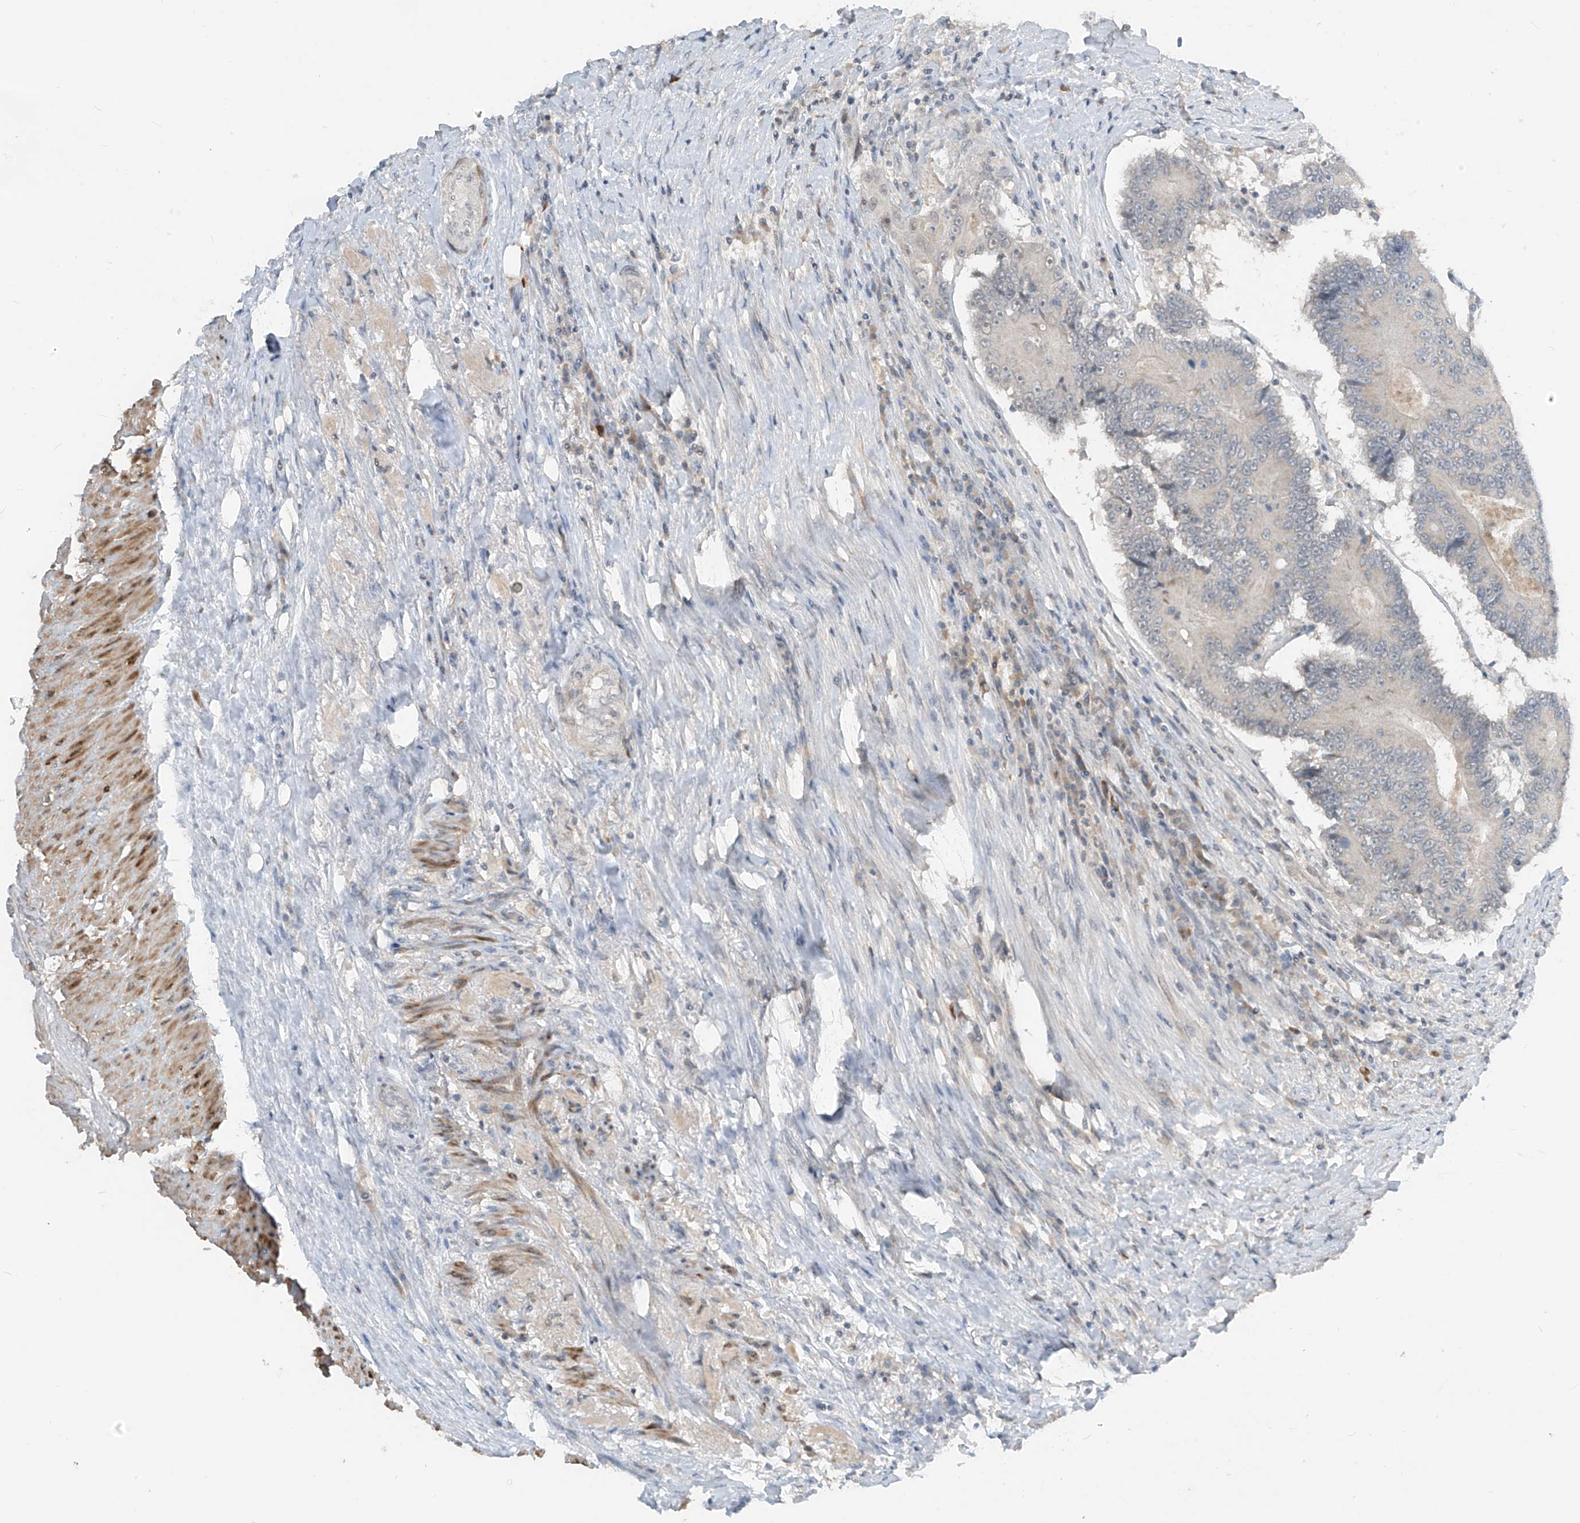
{"staining": {"intensity": "negative", "quantity": "none", "location": "none"}, "tissue": "colorectal cancer", "cell_type": "Tumor cells", "image_type": "cancer", "snomed": [{"axis": "morphology", "description": "Adenocarcinoma, NOS"}, {"axis": "topography", "description": "Colon"}], "caption": "Tumor cells are negative for brown protein staining in adenocarcinoma (colorectal). The staining was performed using DAB (3,3'-diaminobenzidine) to visualize the protein expression in brown, while the nuclei were stained in blue with hematoxylin (Magnification: 20x).", "gene": "METAP1D", "patient": {"sex": "male", "age": 83}}